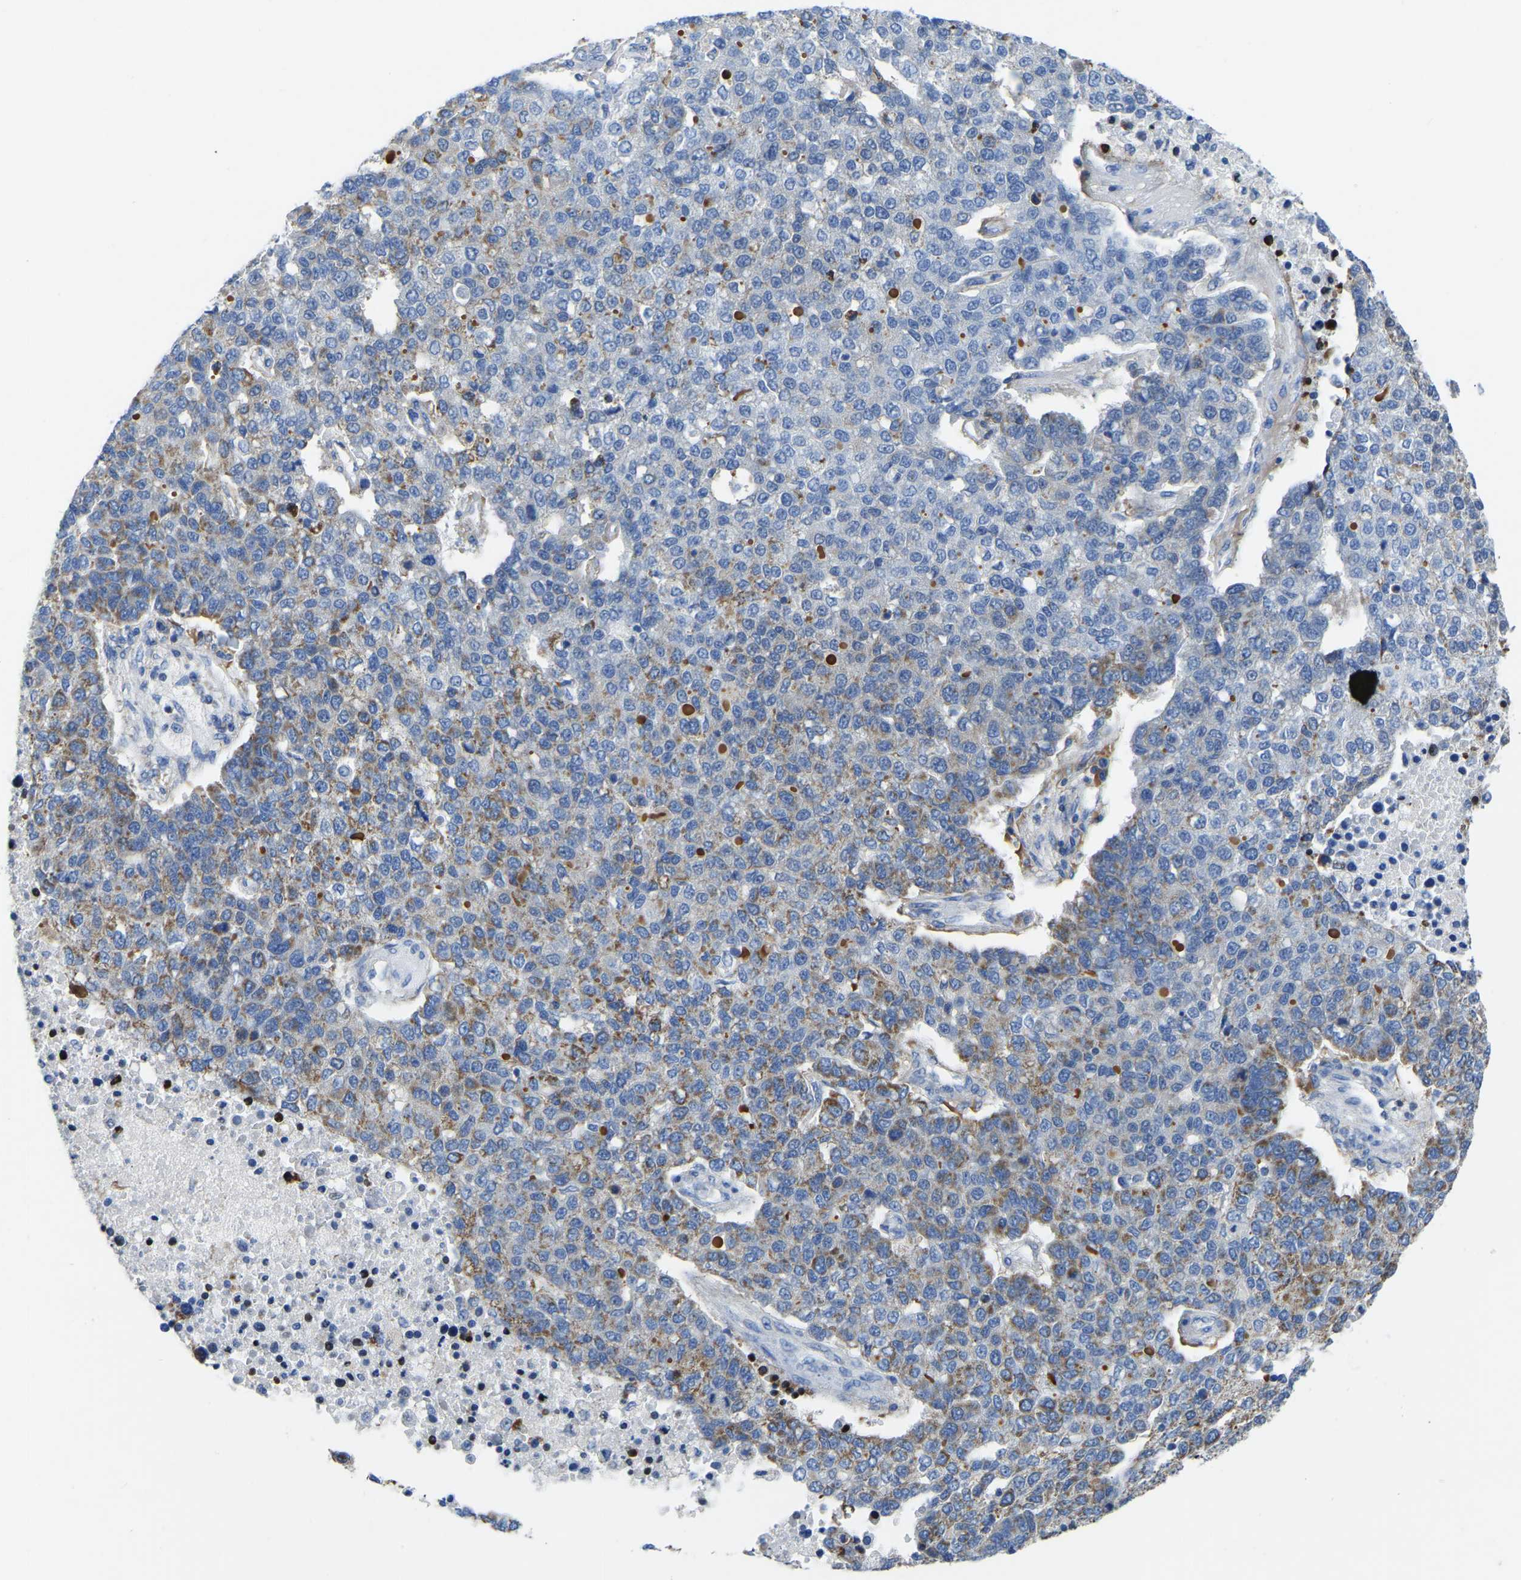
{"staining": {"intensity": "moderate", "quantity": "<25%", "location": "cytoplasmic/membranous"}, "tissue": "pancreatic cancer", "cell_type": "Tumor cells", "image_type": "cancer", "snomed": [{"axis": "morphology", "description": "Adenocarcinoma, NOS"}, {"axis": "topography", "description": "Pancreas"}], "caption": "There is low levels of moderate cytoplasmic/membranous expression in tumor cells of pancreatic cancer, as demonstrated by immunohistochemical staining (brown color).", "gene": "ETFA", "patient": {"sex": "female", "age": 61}}